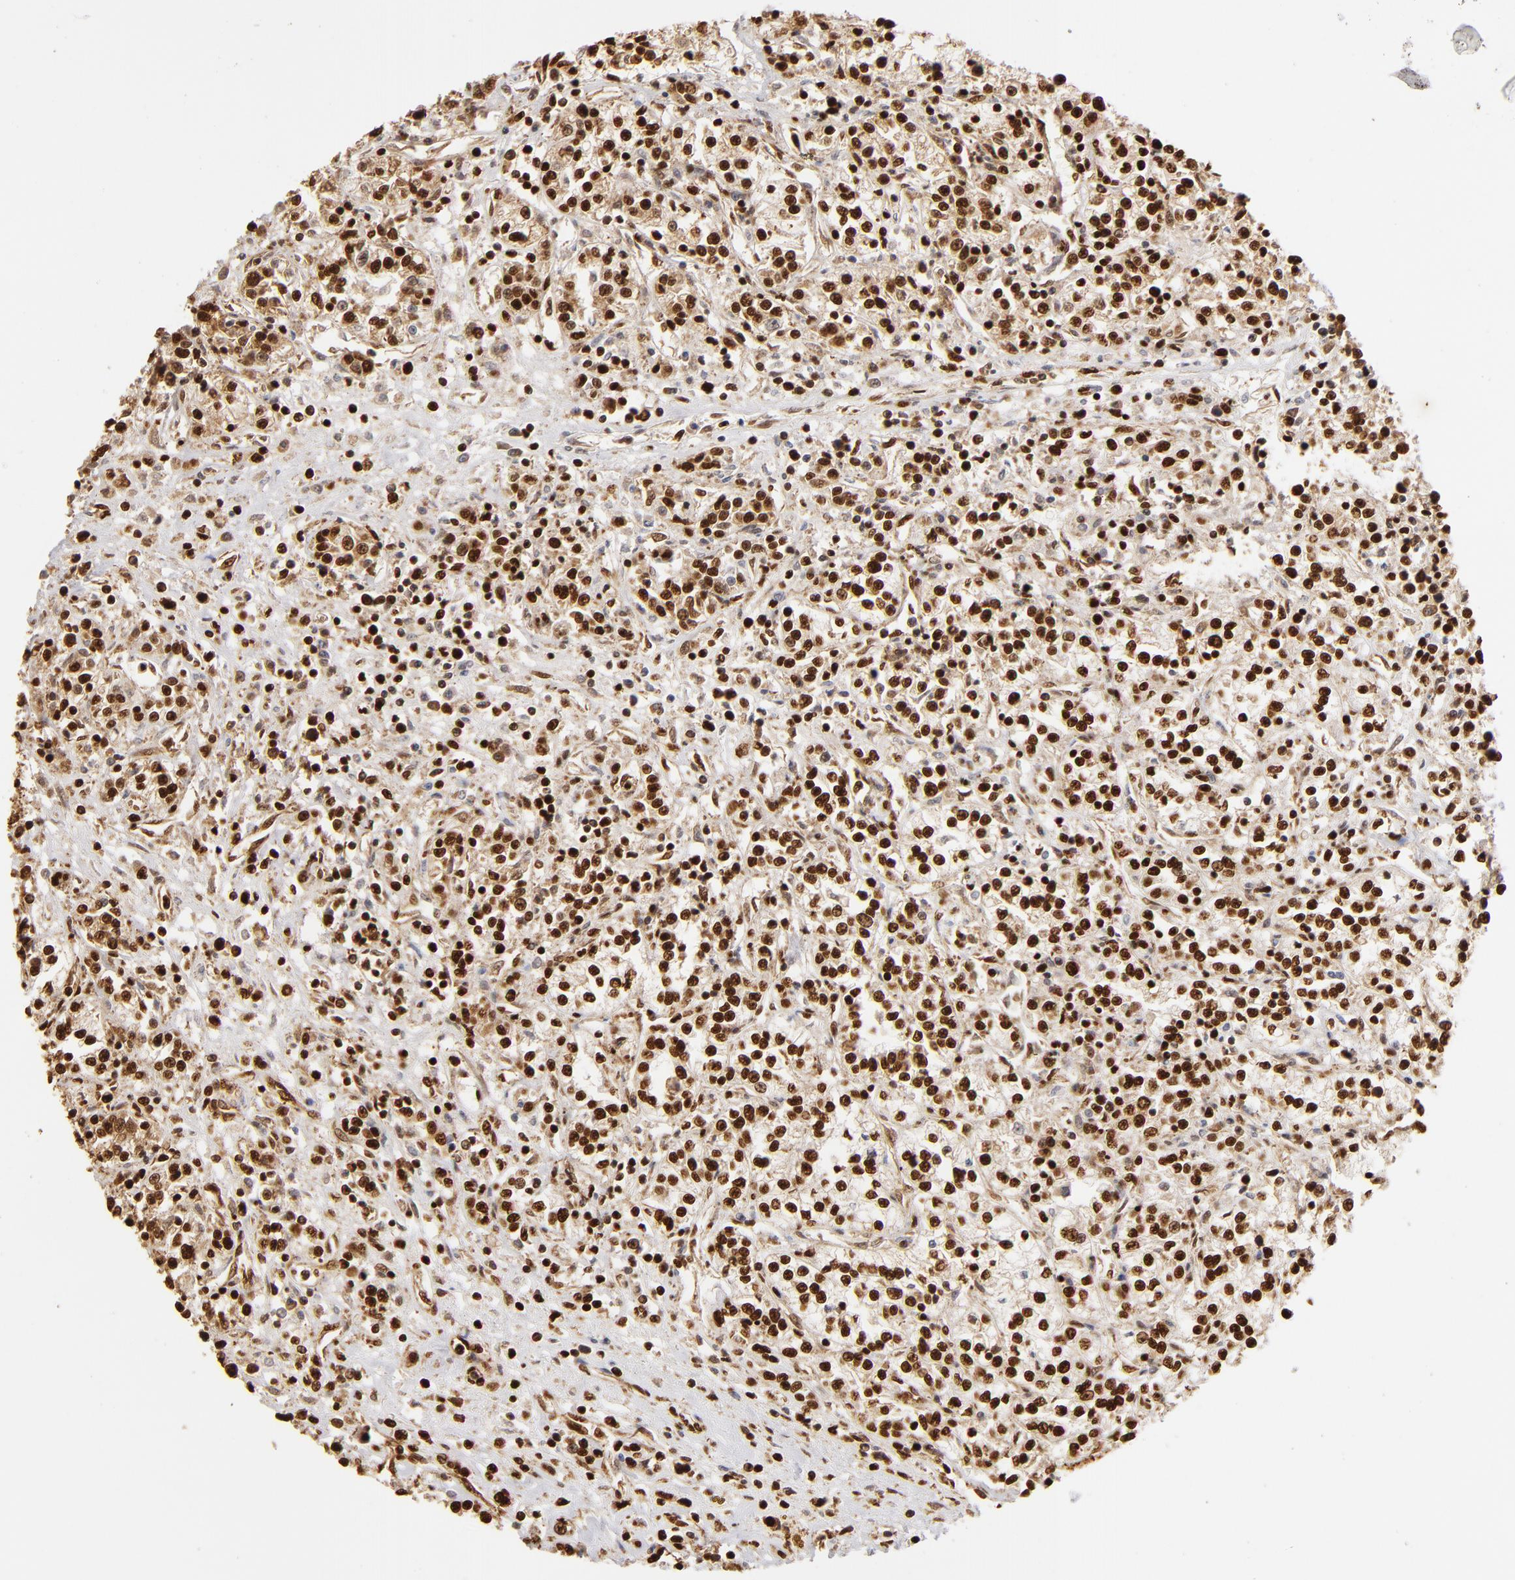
{"staining": {"intensity": "strong", "quantity": ">75%", "location": "nuclear"}, "tissue": "renal cancer", "cell_type": "Tumor cells", "image_type": "cancer", "snomed": [{"axis": "morphology", "description": "Adenocarcinoma, NOS"}, {"axis": "topography", "description": "Kidney"}], "caption": "Protein staining shows strong nuclear expression in about >75% of tumor cells in renal cancer (adenocarcinoma). The staining was performed using DAB (3,3'-diaminobenzidine) to visualize the protein expression in brown, while the nuclei were stained in blue with hematoxylin (Magnification: 20x).", "gene": "ILF3", "patient": {"sex": "female", "age": 76}}